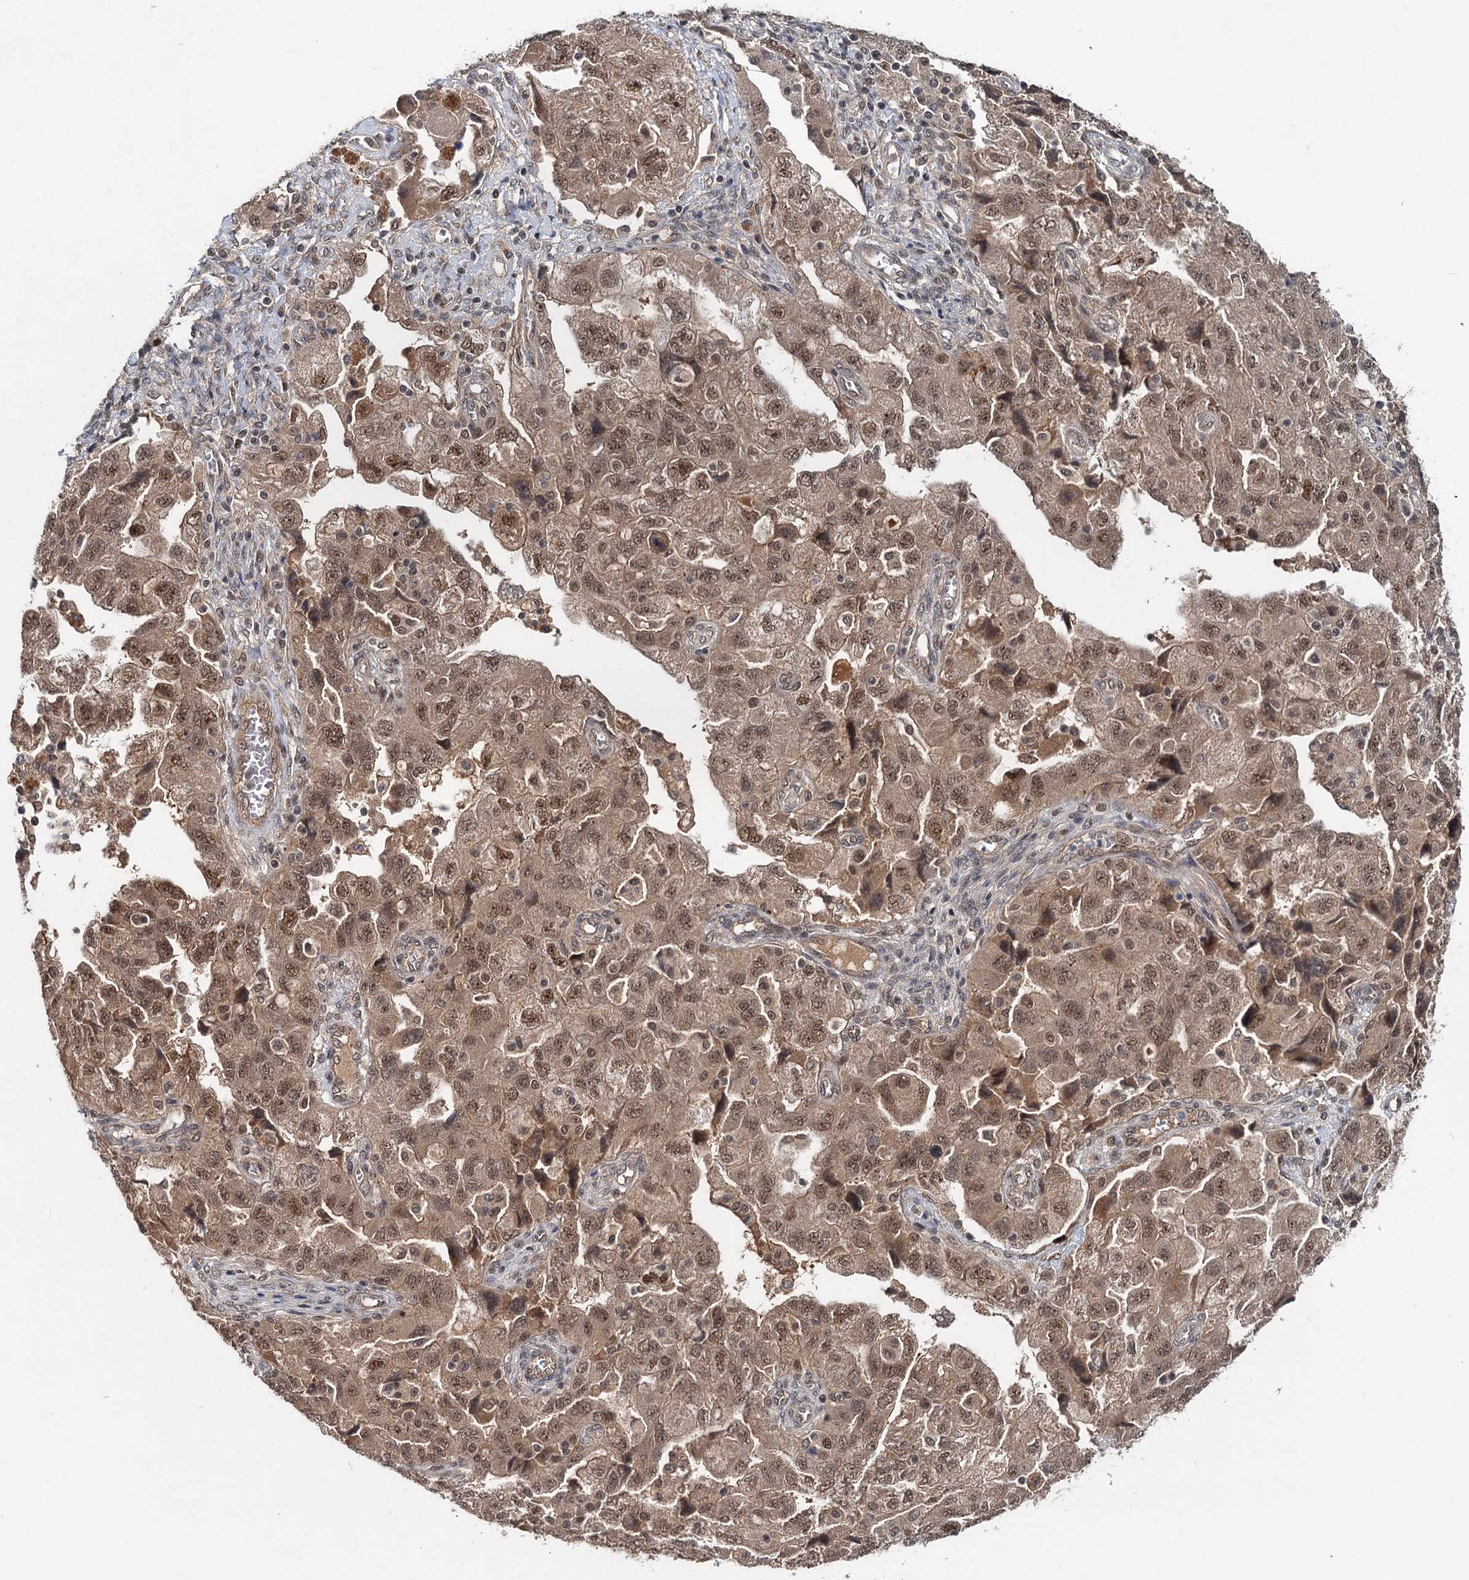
{"staining": {"intensity": "moderate", "quantity": ">75%", "location": "cytoplasmic/membranous,nuclear"}, "tissue": "ovarian cancer", "cell_type": "Tumor cells", "image_type": "cancer", "snomed": [{"axis": "morphology", "description": "Carcinoma, NOS"}, {"axis": "morphology", "description": "Cystadenocarcinoma, serous, NOS"}, {"axis": "topography", "description": "Ovary"}], "caption": "IHC (DAB (3,3'-diaminobenzidine)) staining of human serous cystadenocarcinoma (ovarian) exhibits moderate cytoplasmic/membranous and nuclear protein expression in approximately >75% of tumor cells.", "gene": "RITA1", "patient": {"sex": "female", "age": 69}}